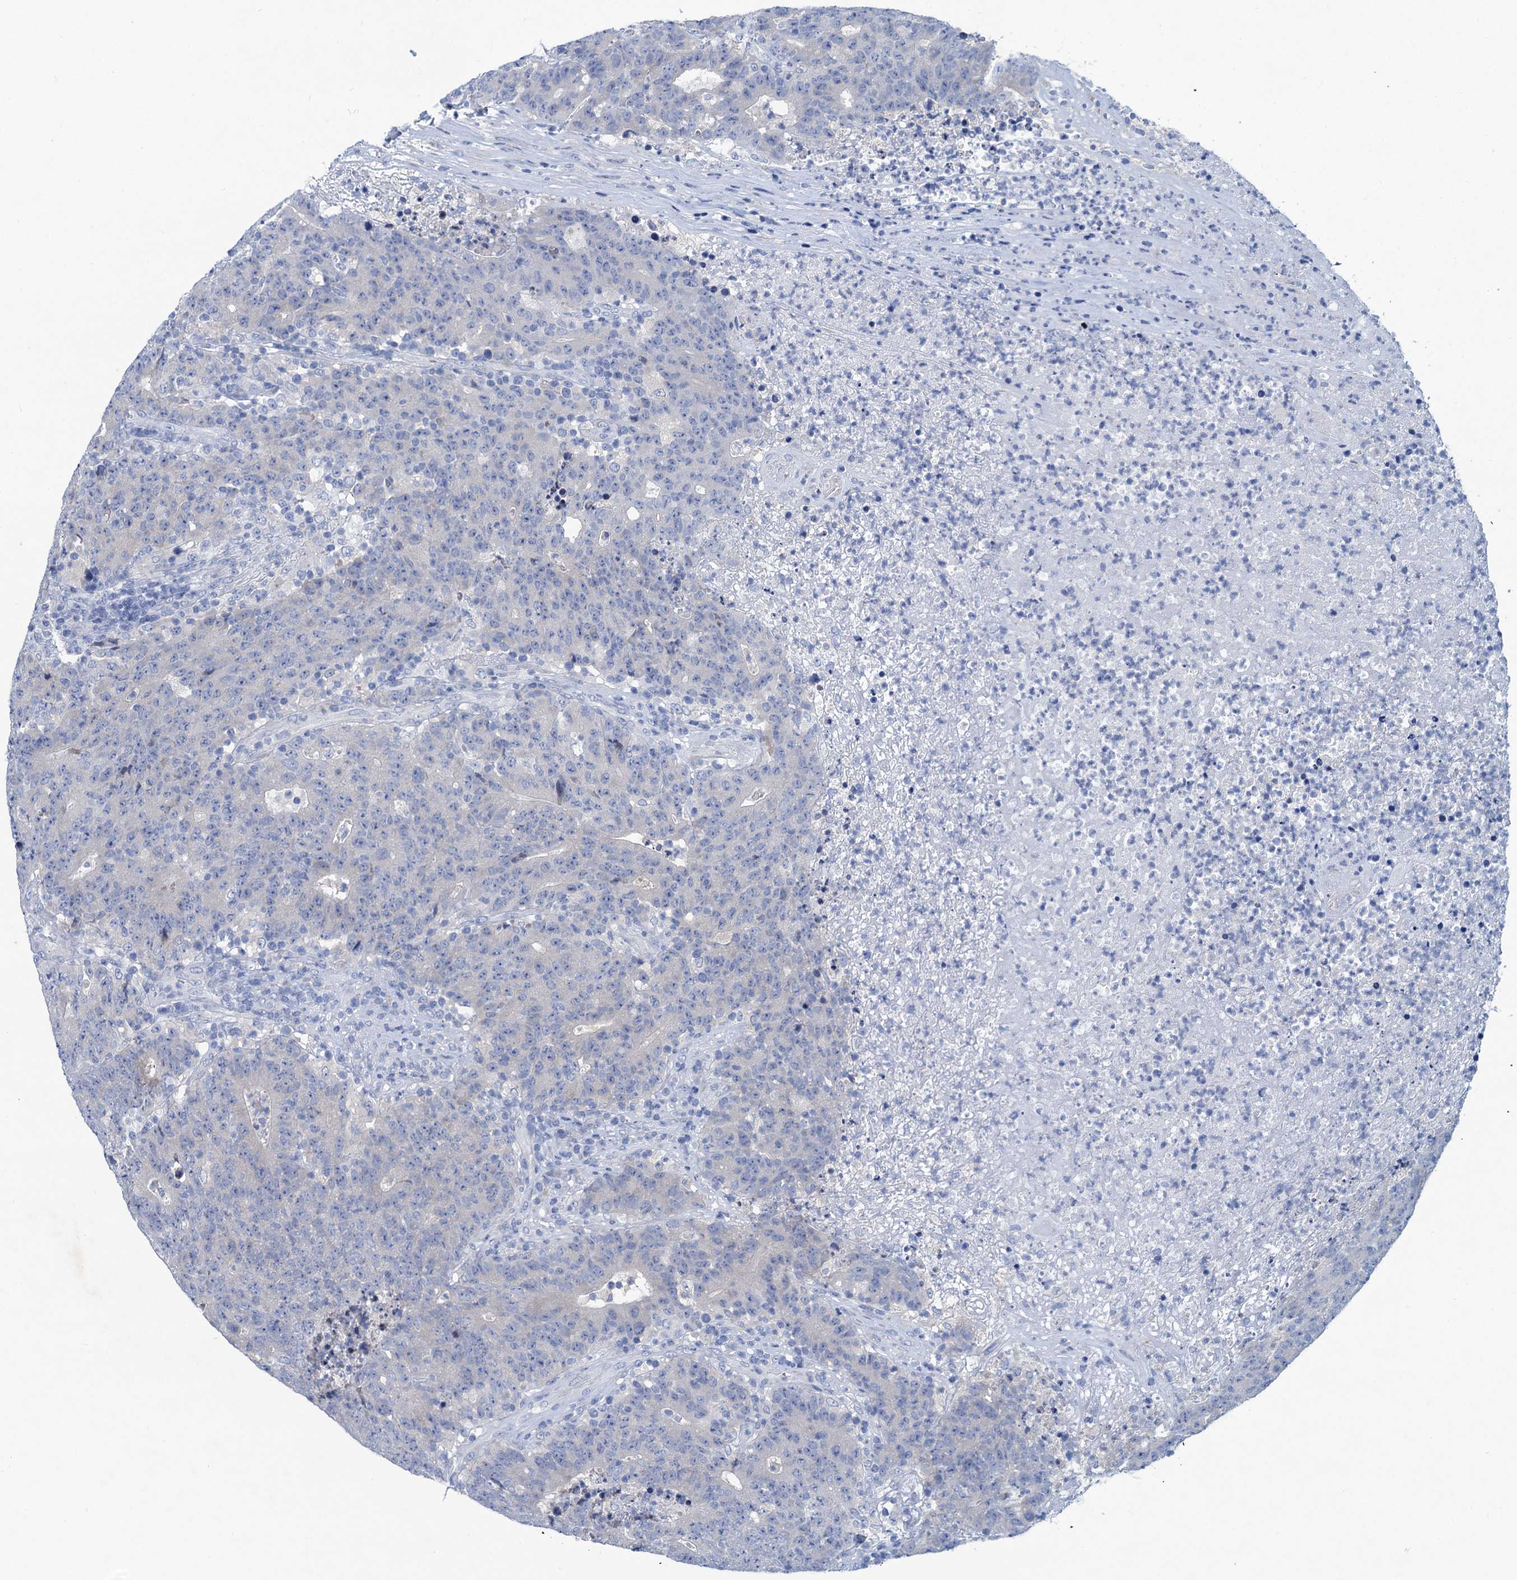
{"staining": {"intensity": "negative", "quantity": "none", "location": "none"}, "tissue": "colorectal cancer", "cell_type": "Tumor cells", "image_type": "cancer", "snomed": [{"axis": "morphology", "description": "Adenocarcinoma, NOS"}, {"axis": "topography", "description": "Colon"}], "caption": "DAB immunohistochemical staining of colorectal adenocarcinoma exhibits no significant expression in tumor cells. (DAB (3,3'-diaminobenzidine) immunohistochemistry visualized using brightfield microscopy, high magnification).", "gene": "RTKN2", "patient": {"sex": "female", "age": 75}}